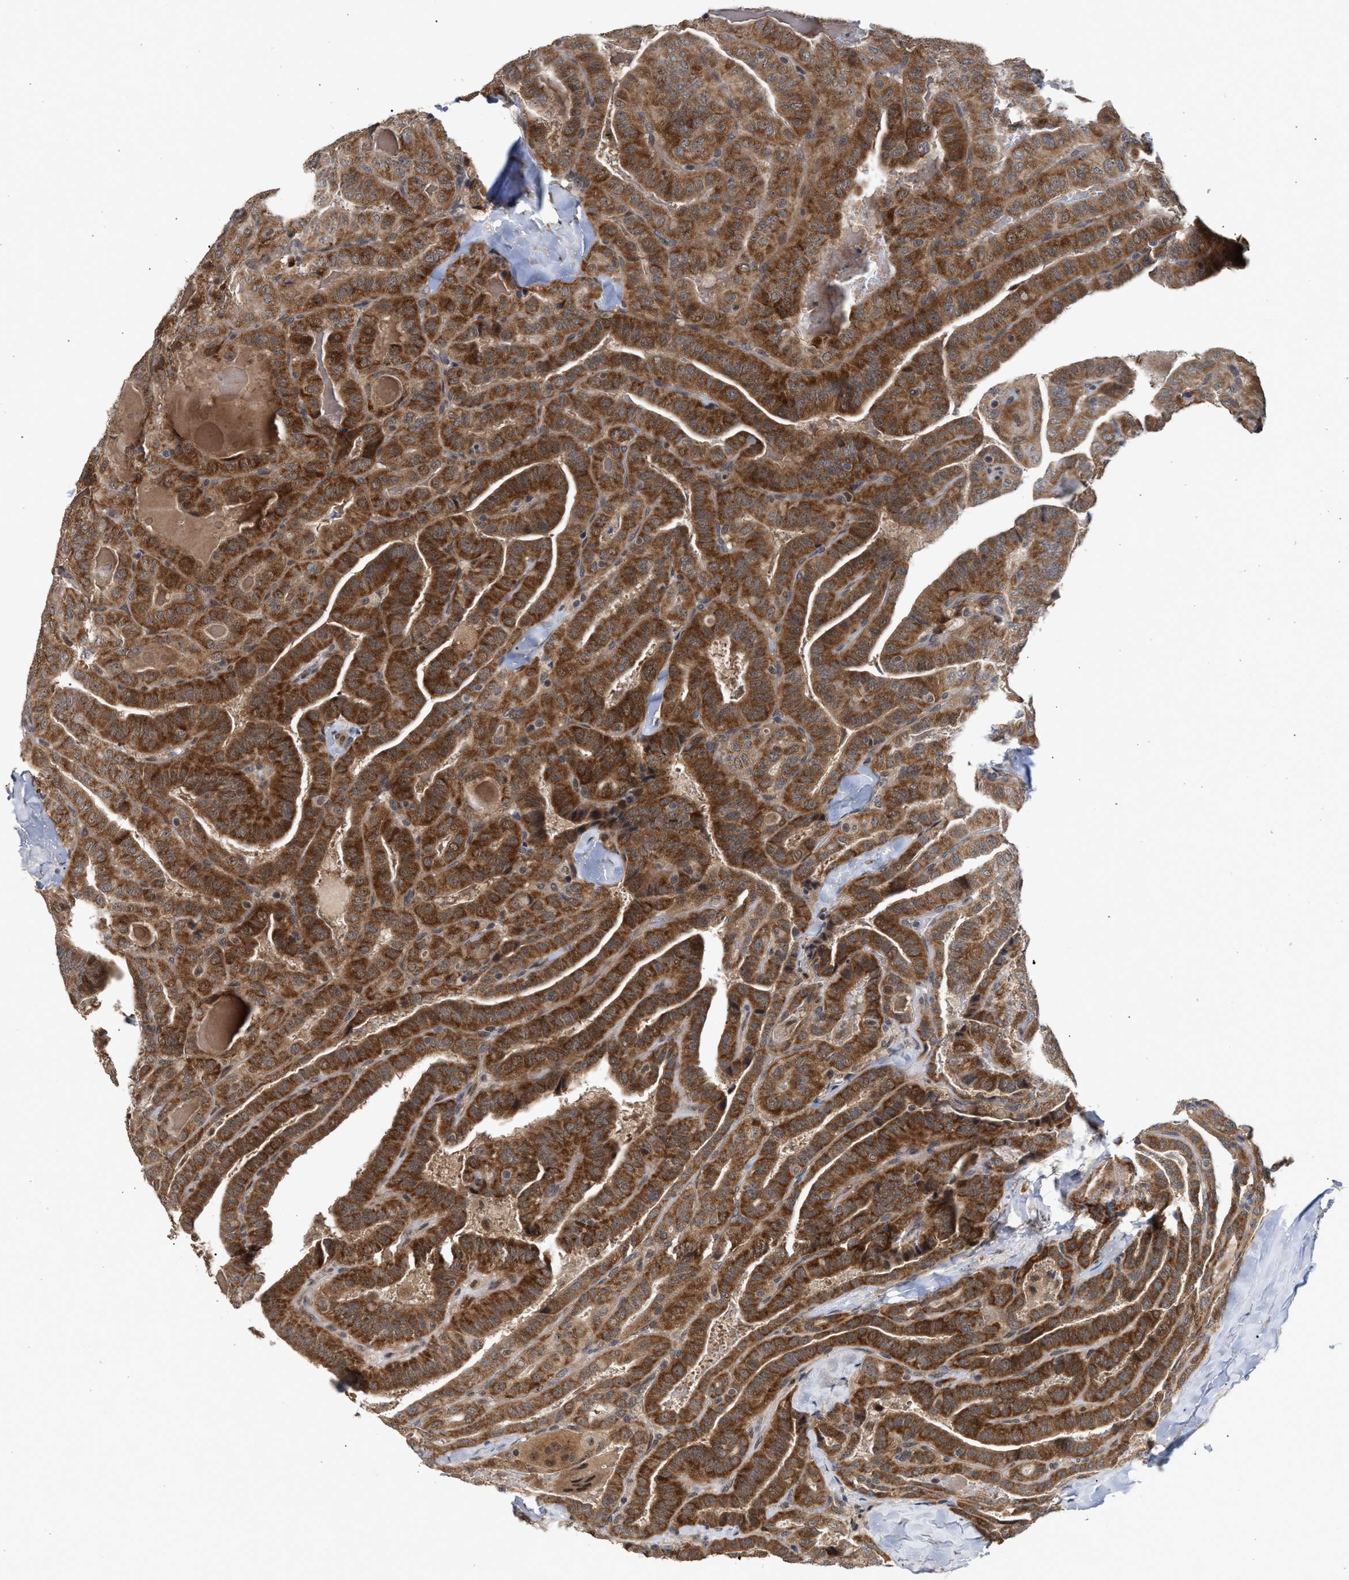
{"staining": {"intensity": "strong", "quantity": ">75%", "location": "cytoplasmic/membranous"}, "tissue": "thyroid cancer", "cell_type": "Tumor cells", "image_type": "cancer", "snomed": [{"axis": "morphology", "description": "Papillary adenocarcinoma, NOS"}, {"axis": "topography", "description": "Thyroid gland"}], "caption": "Brown immunohistochemical staining in human thyroid cancer (papillary adenocarcinoma) shows strong cytoplasmic/membranous positivity in about >75% of tumor cells. (DAB (3,3'-diaminobenzidine) = brown stain, brightfield microscopy at high magnification).", "gene": "MKNK2", "patient": {"sex": "male", "age": 77}}